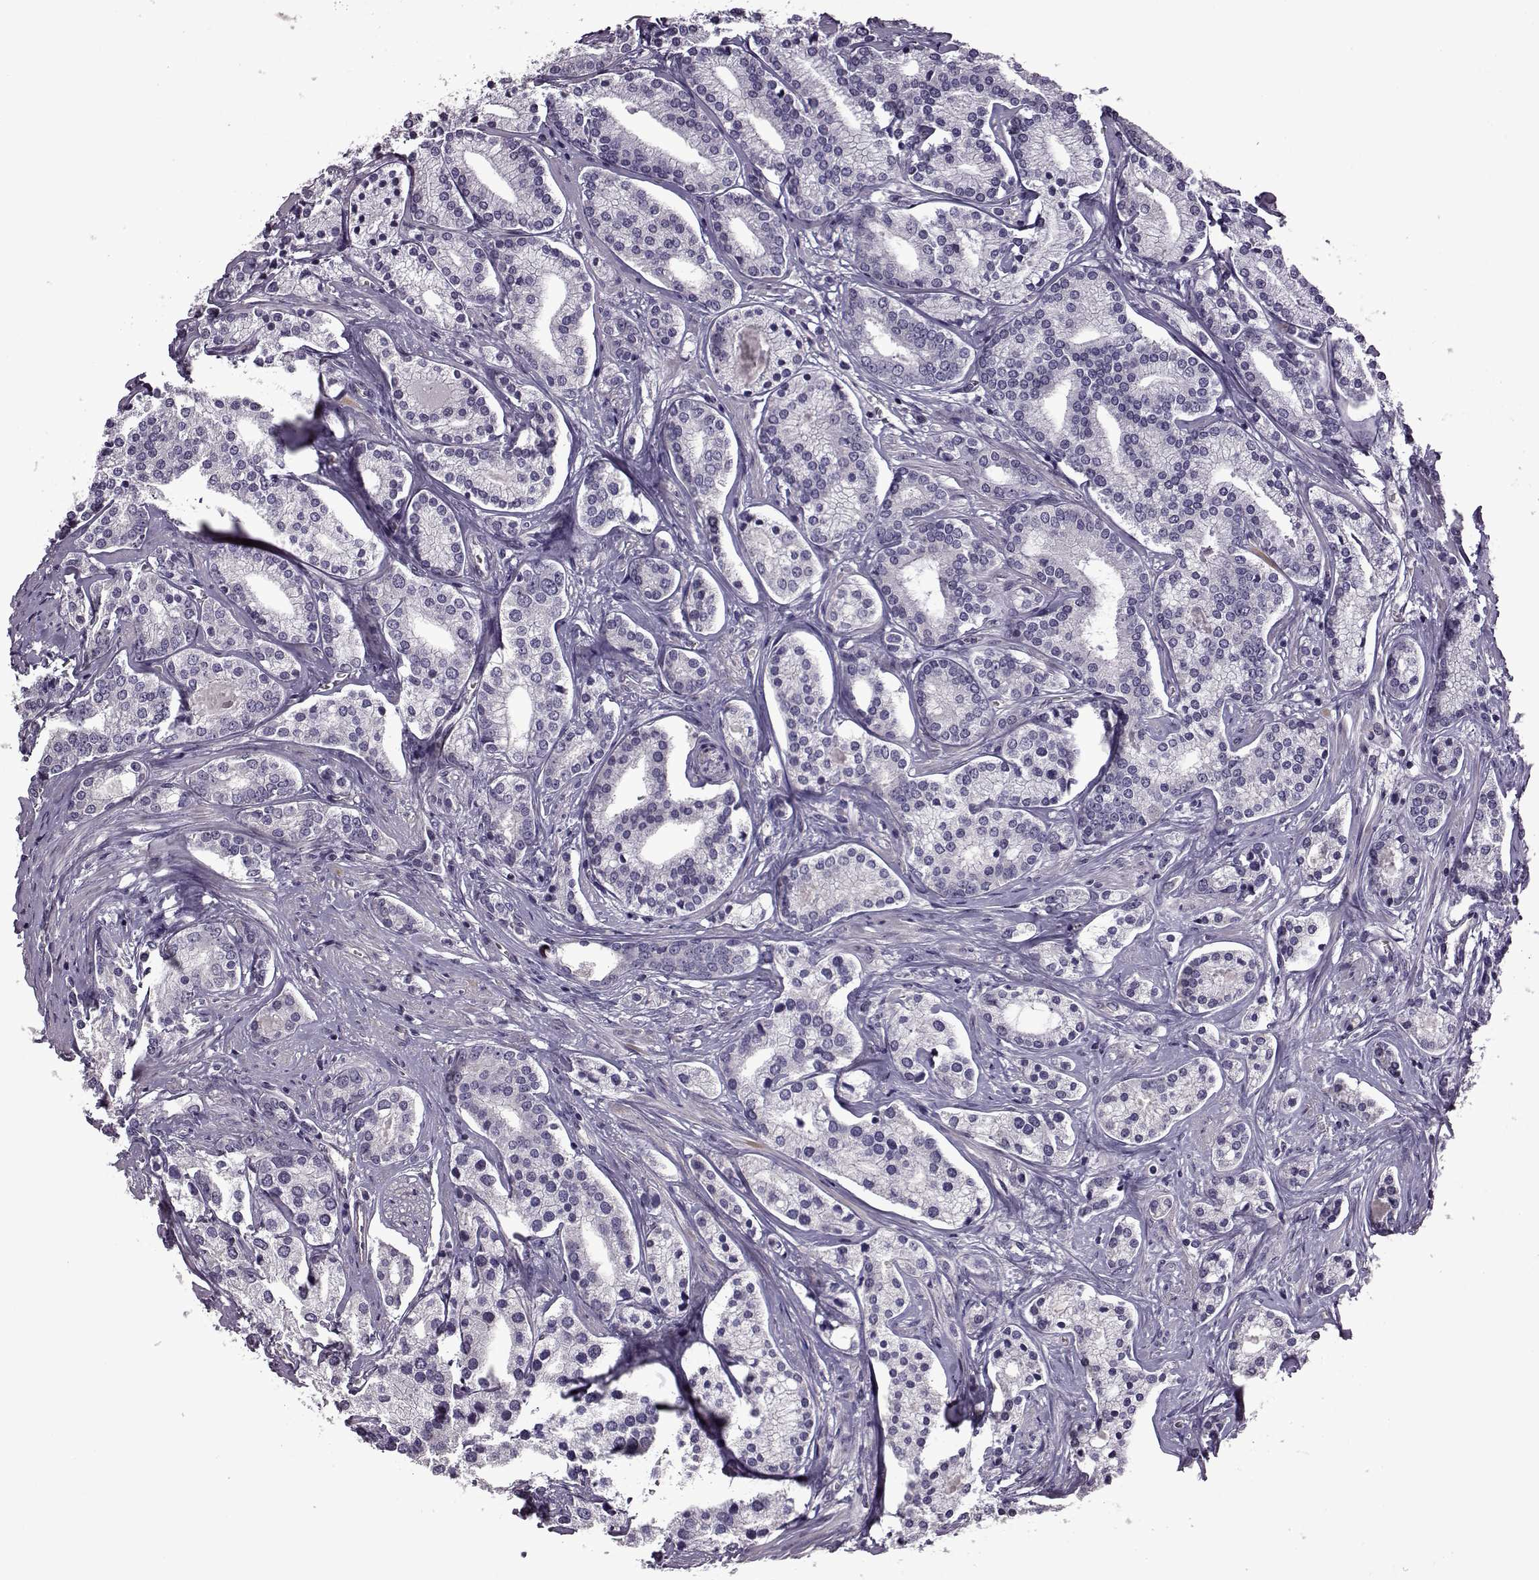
{"staining": {"intensity": "negative", "quantity": "none", "location": "none"}, "tissue": "prostate cancer", "cell_type": "Tumor cells", "image_type": "cancer", "snomed": [{"axis": "morphology", "description": "Adenocarcinoma, High grade"}, {"axis": "topography", "description": "Prostate"}], "caption": "The IHC micrograph has no significant expression in tumor cells of prostate cancer tissue.", "gene": "EDDM3B", "patient": {"sex": "male", "age": 58}}